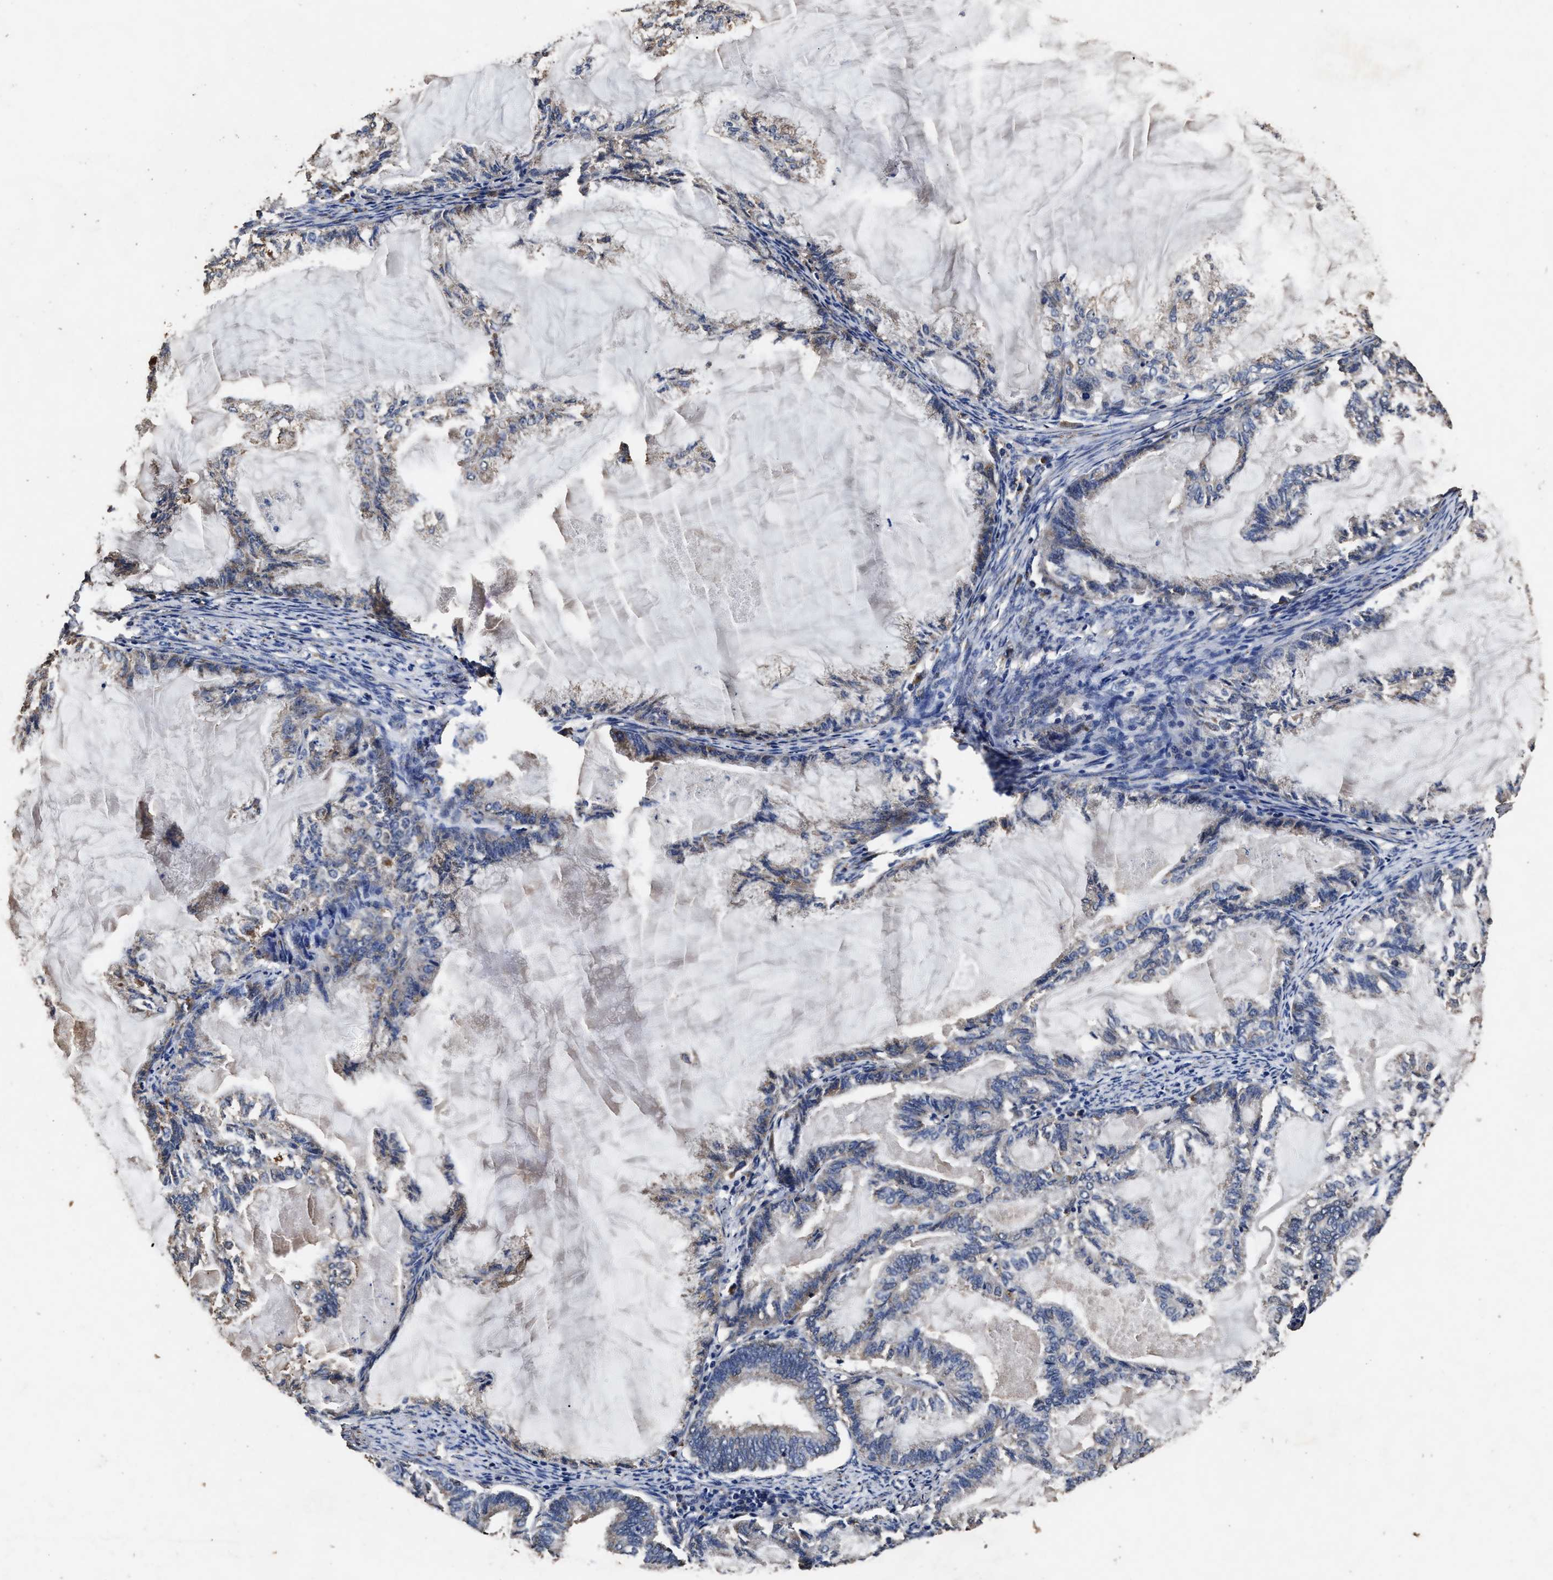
{"staining": {"intensity": "weak", "quantity": "<25%", "location": "cytoplasmic/membranous"}, "tissue": "endometrial cancer", "cell_type": "Tumor cells", "image_type": "cancer", "snomed": [{"axis": "morphology", "description": "Adenocarcinoma, NOS"}, {"axis": "topography", "description": "Endometrium"}], "caption": "Protein analysis of endometrial adenocarcinoma reveals no significant positivity in tumor cells.", "gene": "PPM1K", "patient": {"sex": "female", "age": 86}}